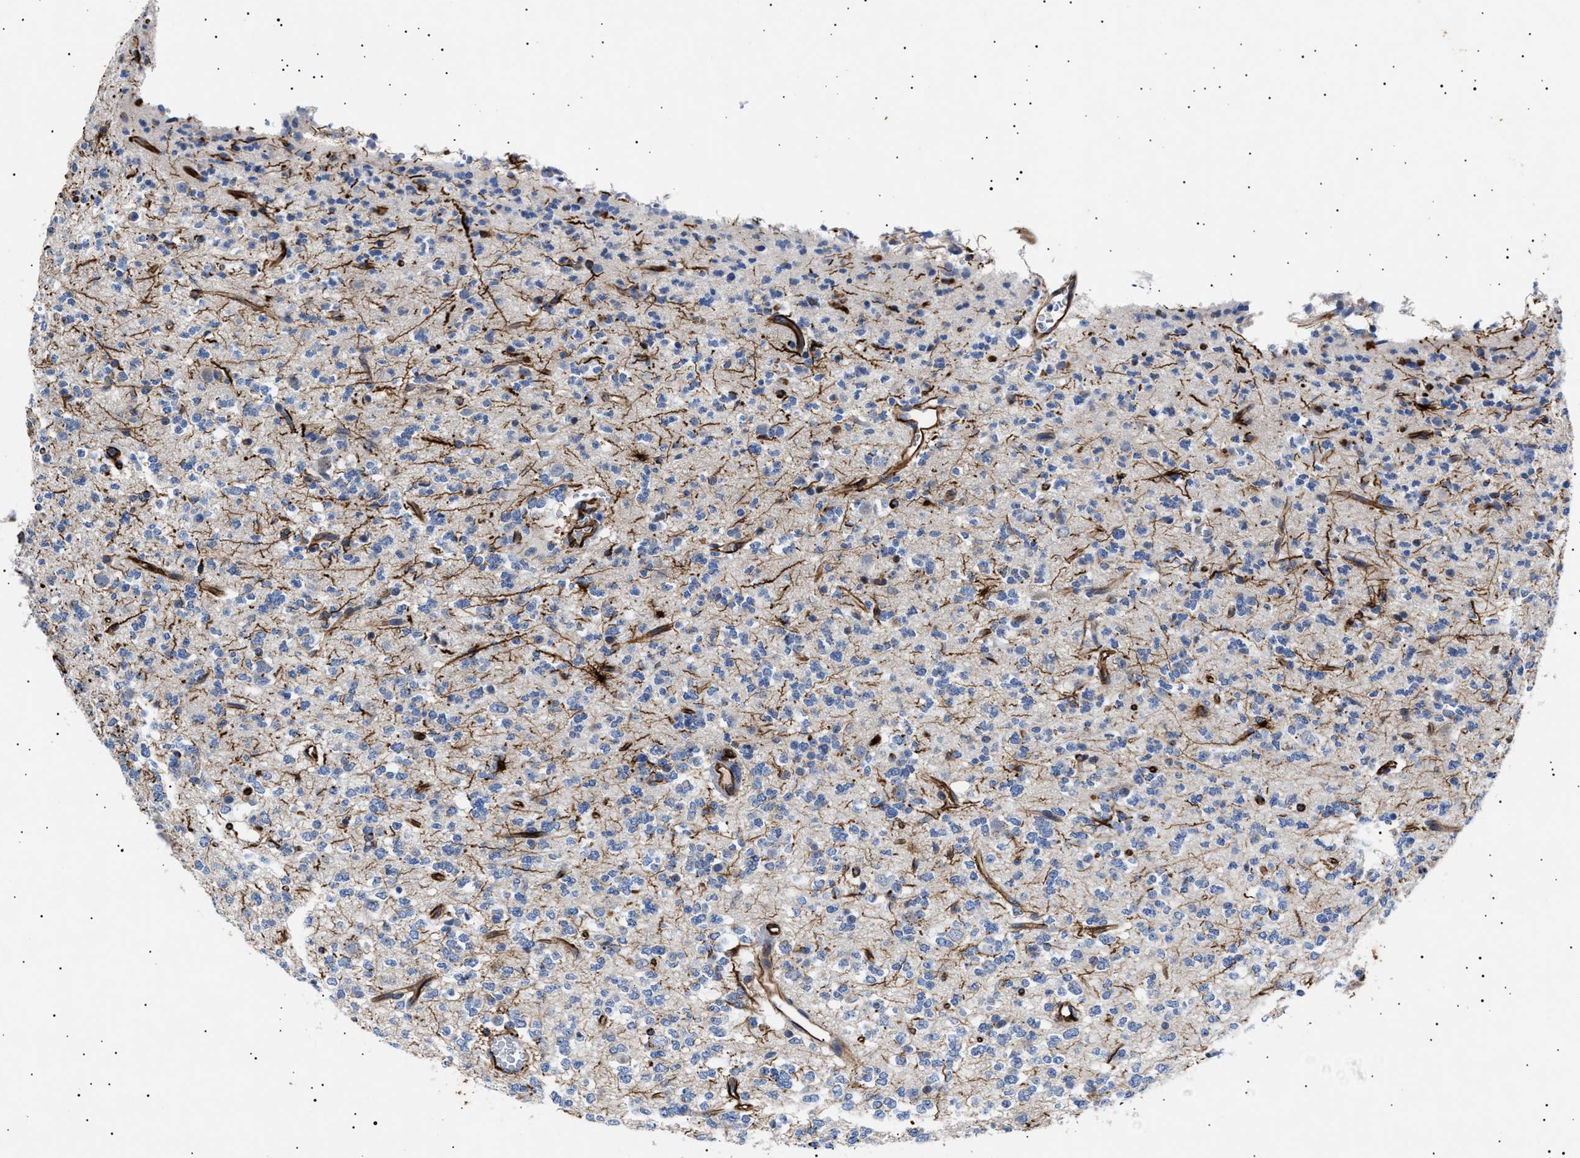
{"staining": {"intensity": "negative", "quantity": "none", "location": "none"}, "tissue": "glioma", "cell_type": "Tumor cells", "image_type": "cancer", "snomed": [{"axis": "morphology", "description": "Glioma, malignant, Low grade"}, {"axis": "topography", "description": "Brain"}], "caption": "Tumor cells show no significant protein staining in malignant glioma (low-grade). (Stains: DAB immunohistochemistry (IHC) with hematoxylin counter stain, Microscopy: brightfield microscopy at high magnification).", "gene": "OLFML2A", "patient": {"sex": "male", "age": 38}}